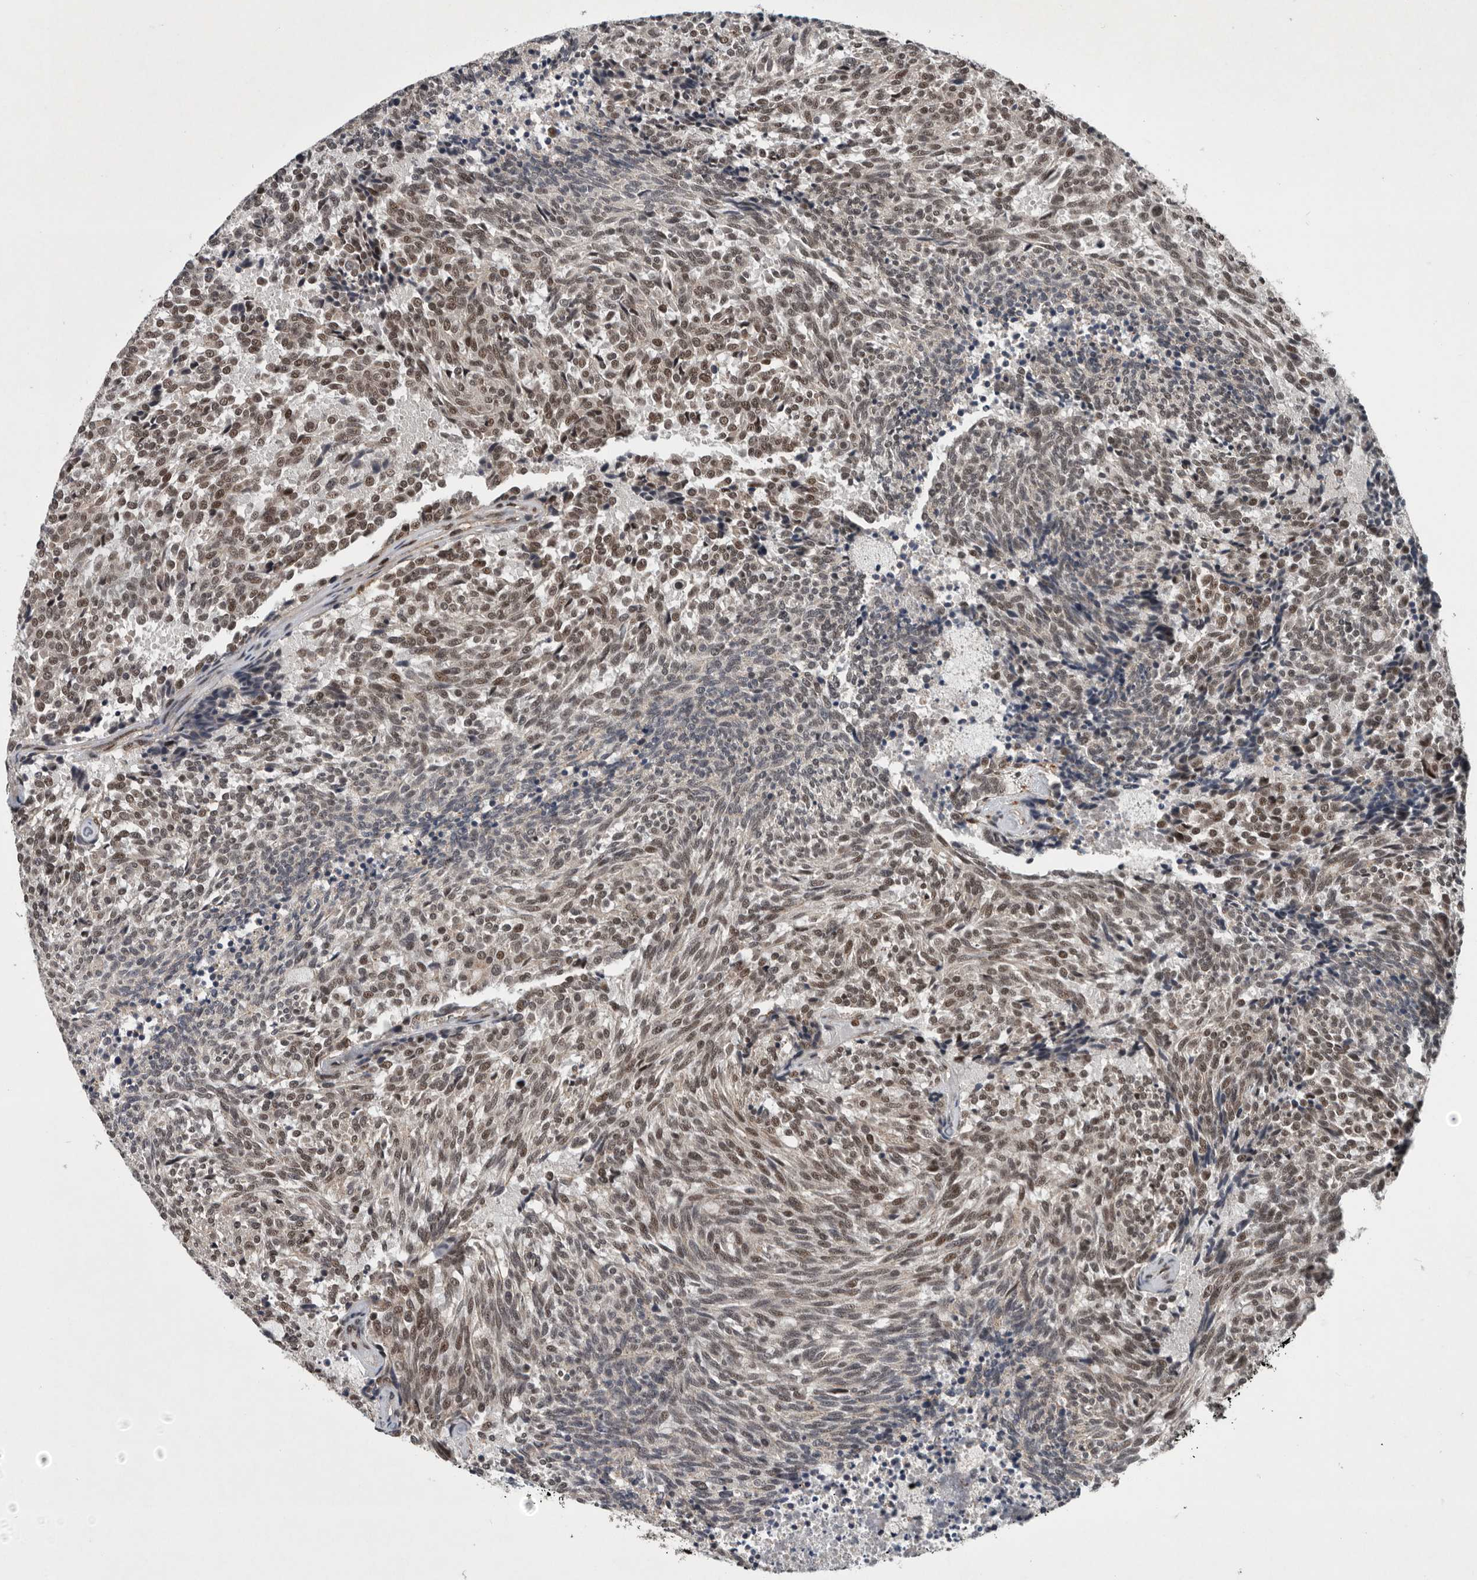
{"staining": {"intensity": "moderate", "quantity": ">75%", "location": "nuclear"}, "tissue": "carcinoid", "cell_type": "Tumor cells", "image_type": "cancer", "snomed": [{"axis": "morphology", "description": "Carcinoid, malignant, NOS"}, {"axis": "topography", "description": "Pancreas"}], "caption": "DAB immunohistochemical staining of human malignant carcinoid displays moderate nuclear protein staining in about >75% of tumor cells. Using DAB (brown) and hematoxylin (blue) stains, captured at high magnification using brightfield microscopy.", "gene": "SENP7", "patient": {"sex": "female", "age": 54}}